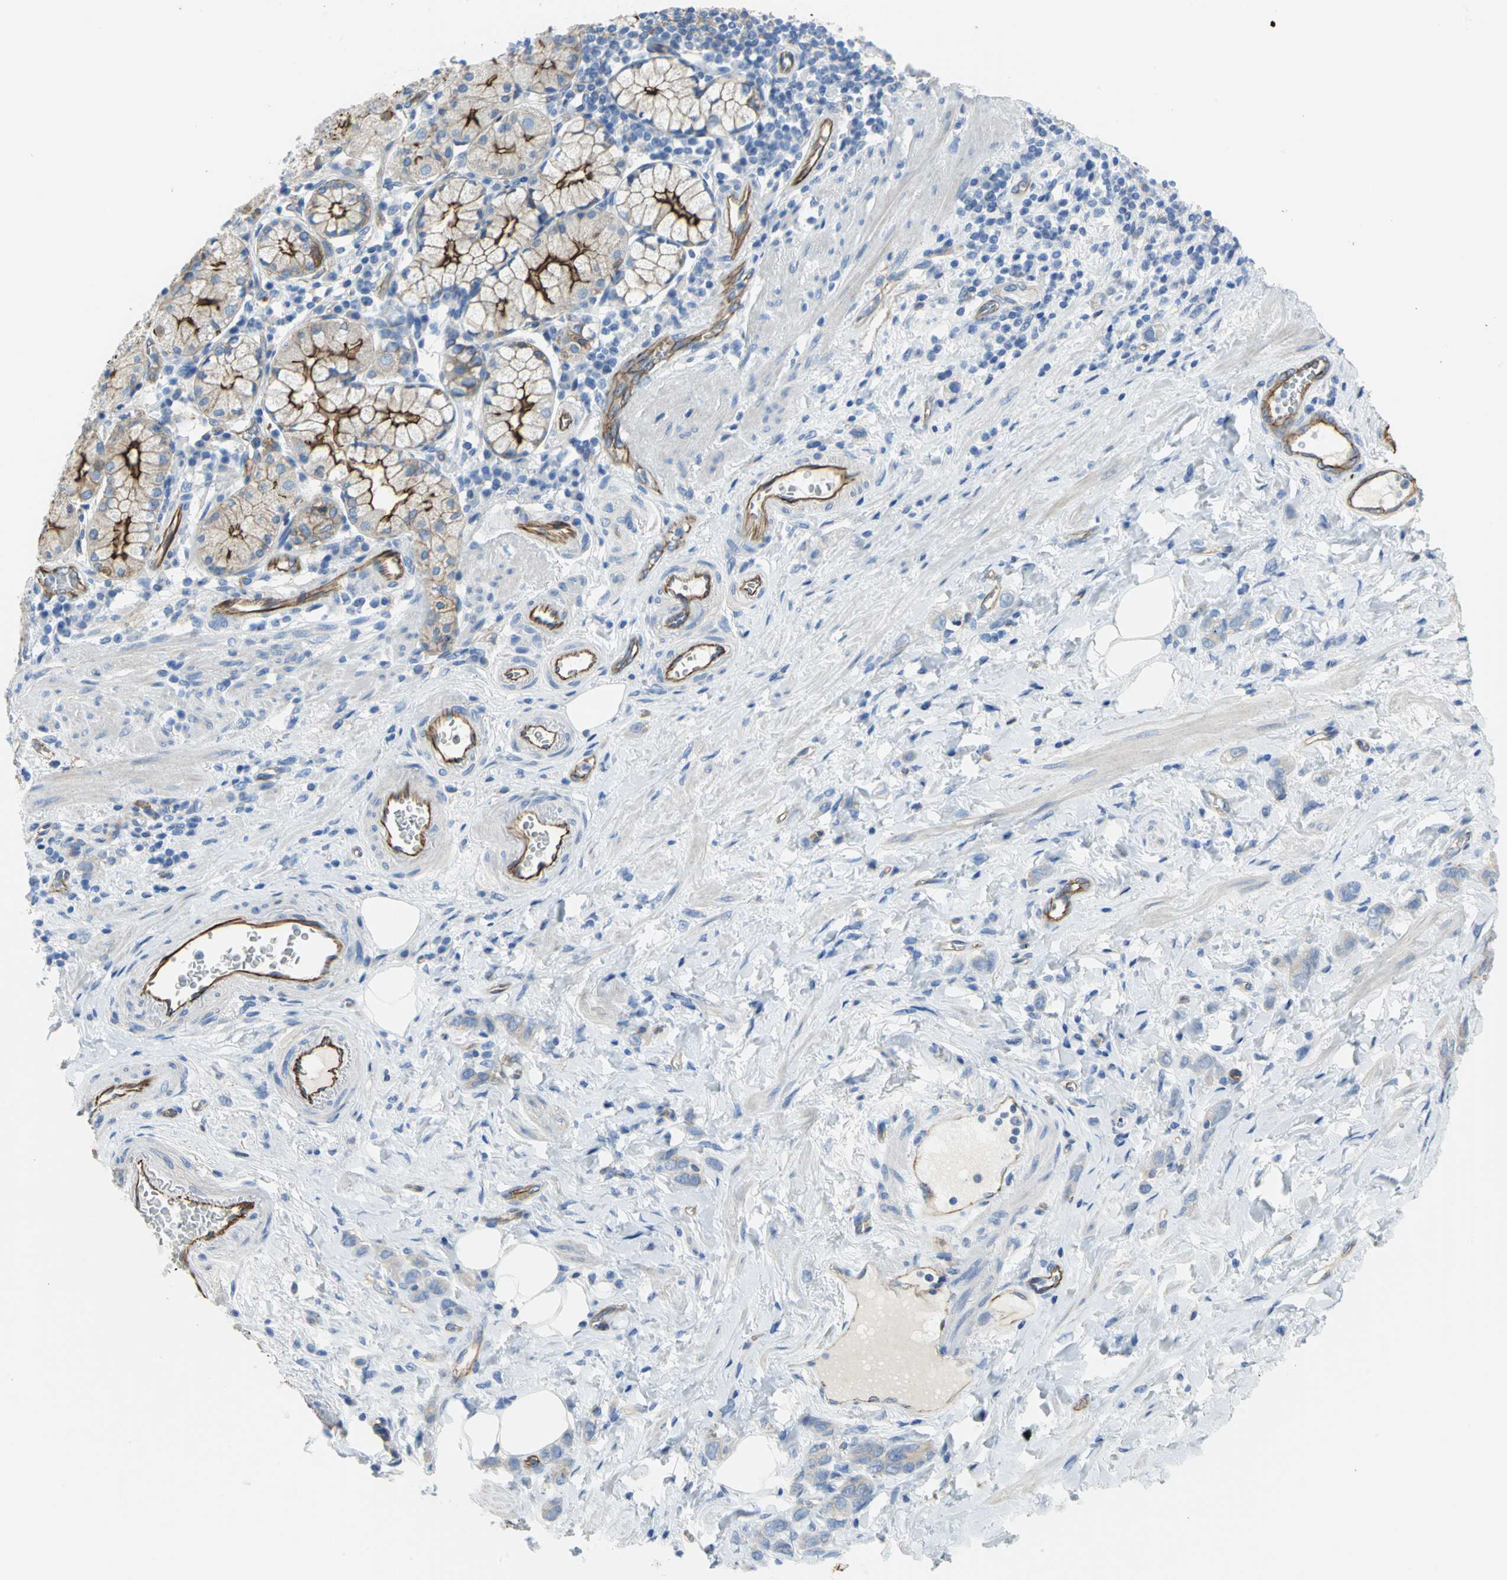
{"staining": {"intensity": "weak", "quantity": "25%-75%", "location": "cytoplasmic/membranous"}, "tissue": "stomach cancer", "cell_type": "Tumor cells", "image_type": "cancer", "snomed": [{"axis": "morphology", "description": "Adenocarcinoma, NOS"}, {"axis": "topography", "description": "Stomach"}], "caption": "Human stomach cancer (adenocarcinoma) stained with a protein marker shows weak staining in tumor cells.", "gene": "FLNB", "patient": {"sex": "male", "age": 82}}